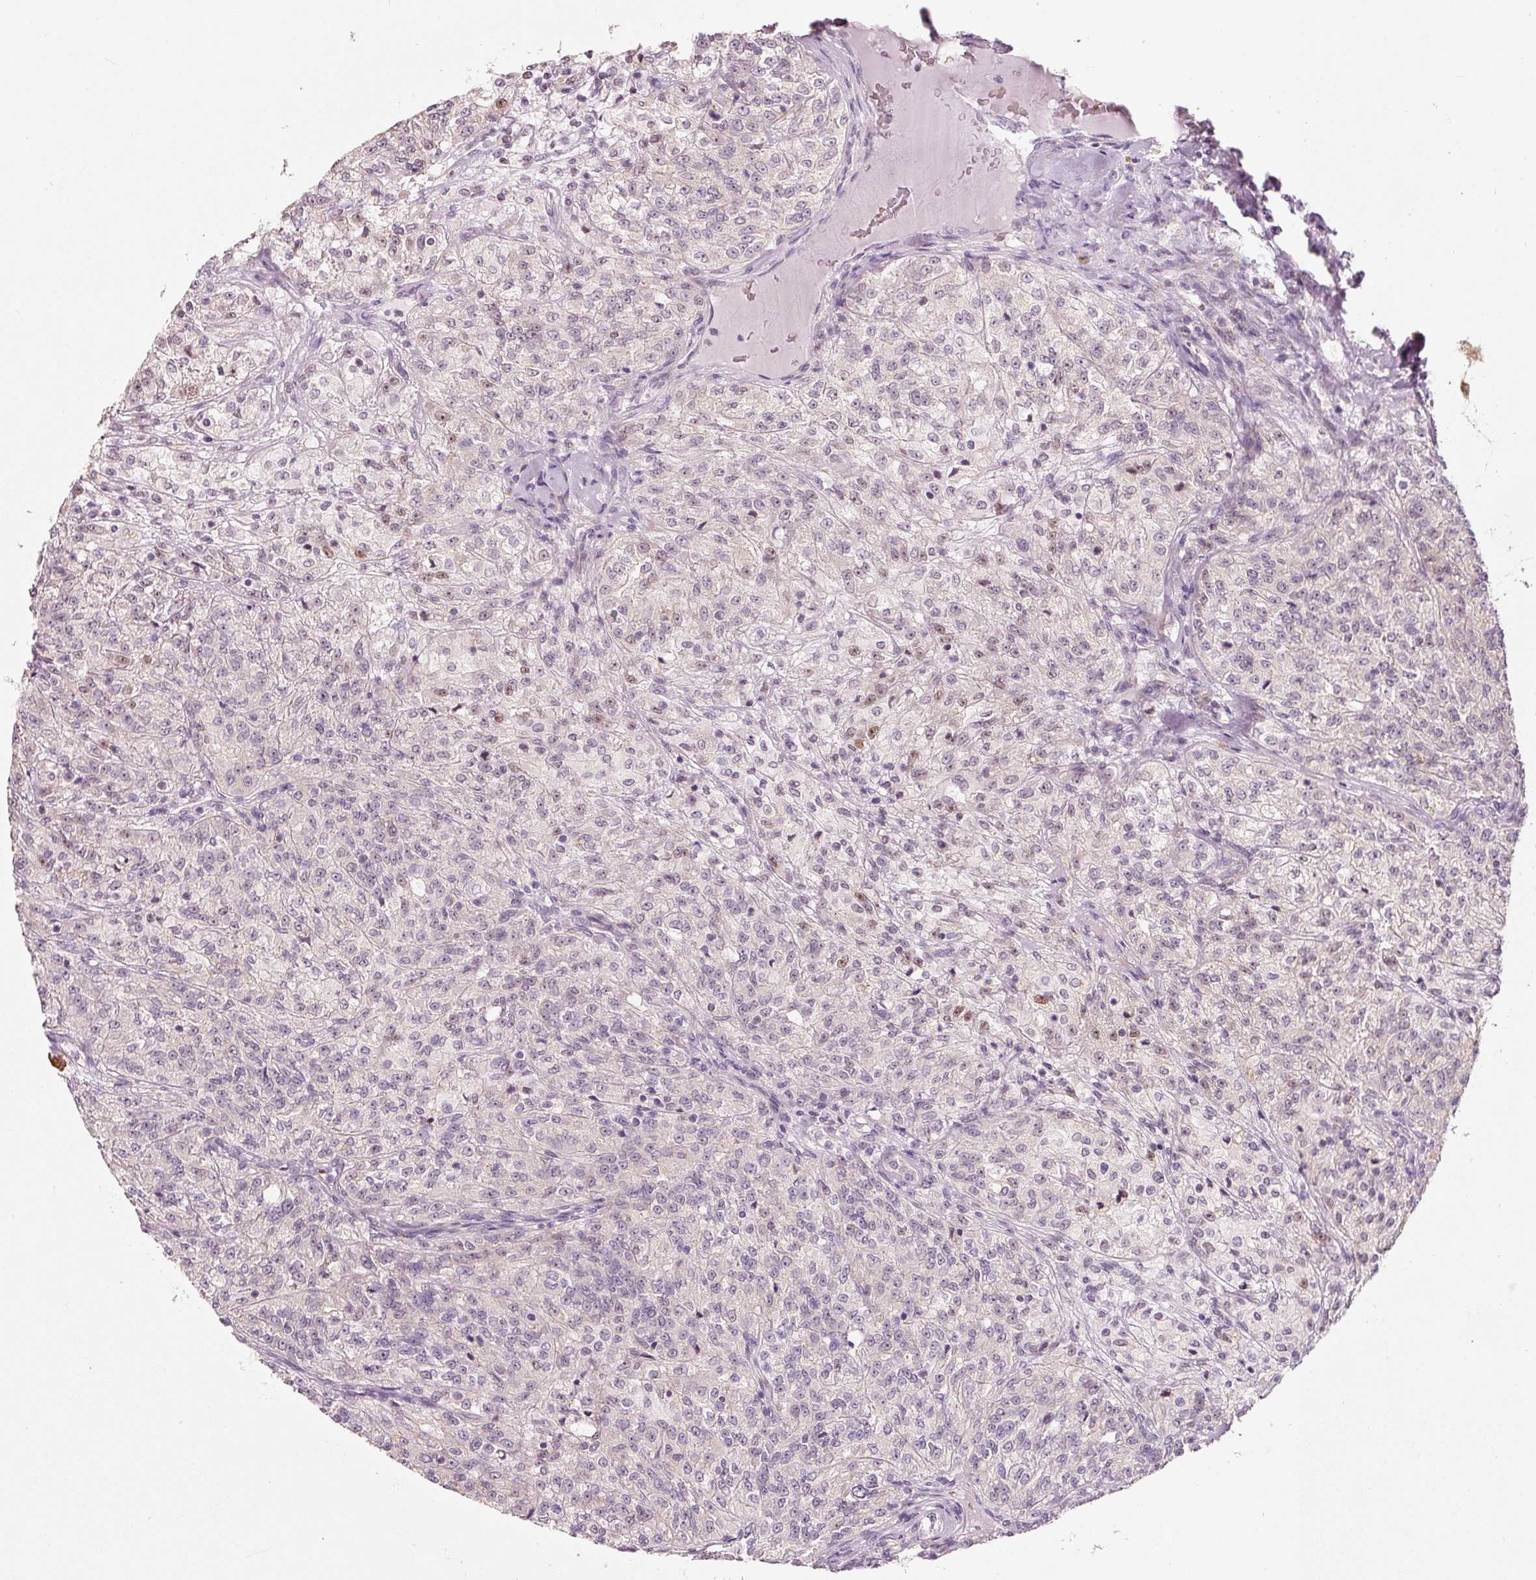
{"staining": {"intensity": "weak", "quantity": "<25%", "location": "cytoplasmic/membranous"}, "tissue": "renal cancer", "cell_type": "Tumor cells", "image_type": "cancer", "snomed": [{"axis": "morphology", "description": "Adenocarcinoma, NOS"}, {"axis": "topography", "description": "Kidney"}], "caption": "Immunohistochemistry micrograph of neoplastic tissue: human adenocarcinoma (renal) stained with DAB exhibits no significant protein expression in tumor cells. (DAB immunohistochemistry with hematoxylin counter stain).", "gene": "ZNF460", "patient": {"sex": "female", "age": 63}}